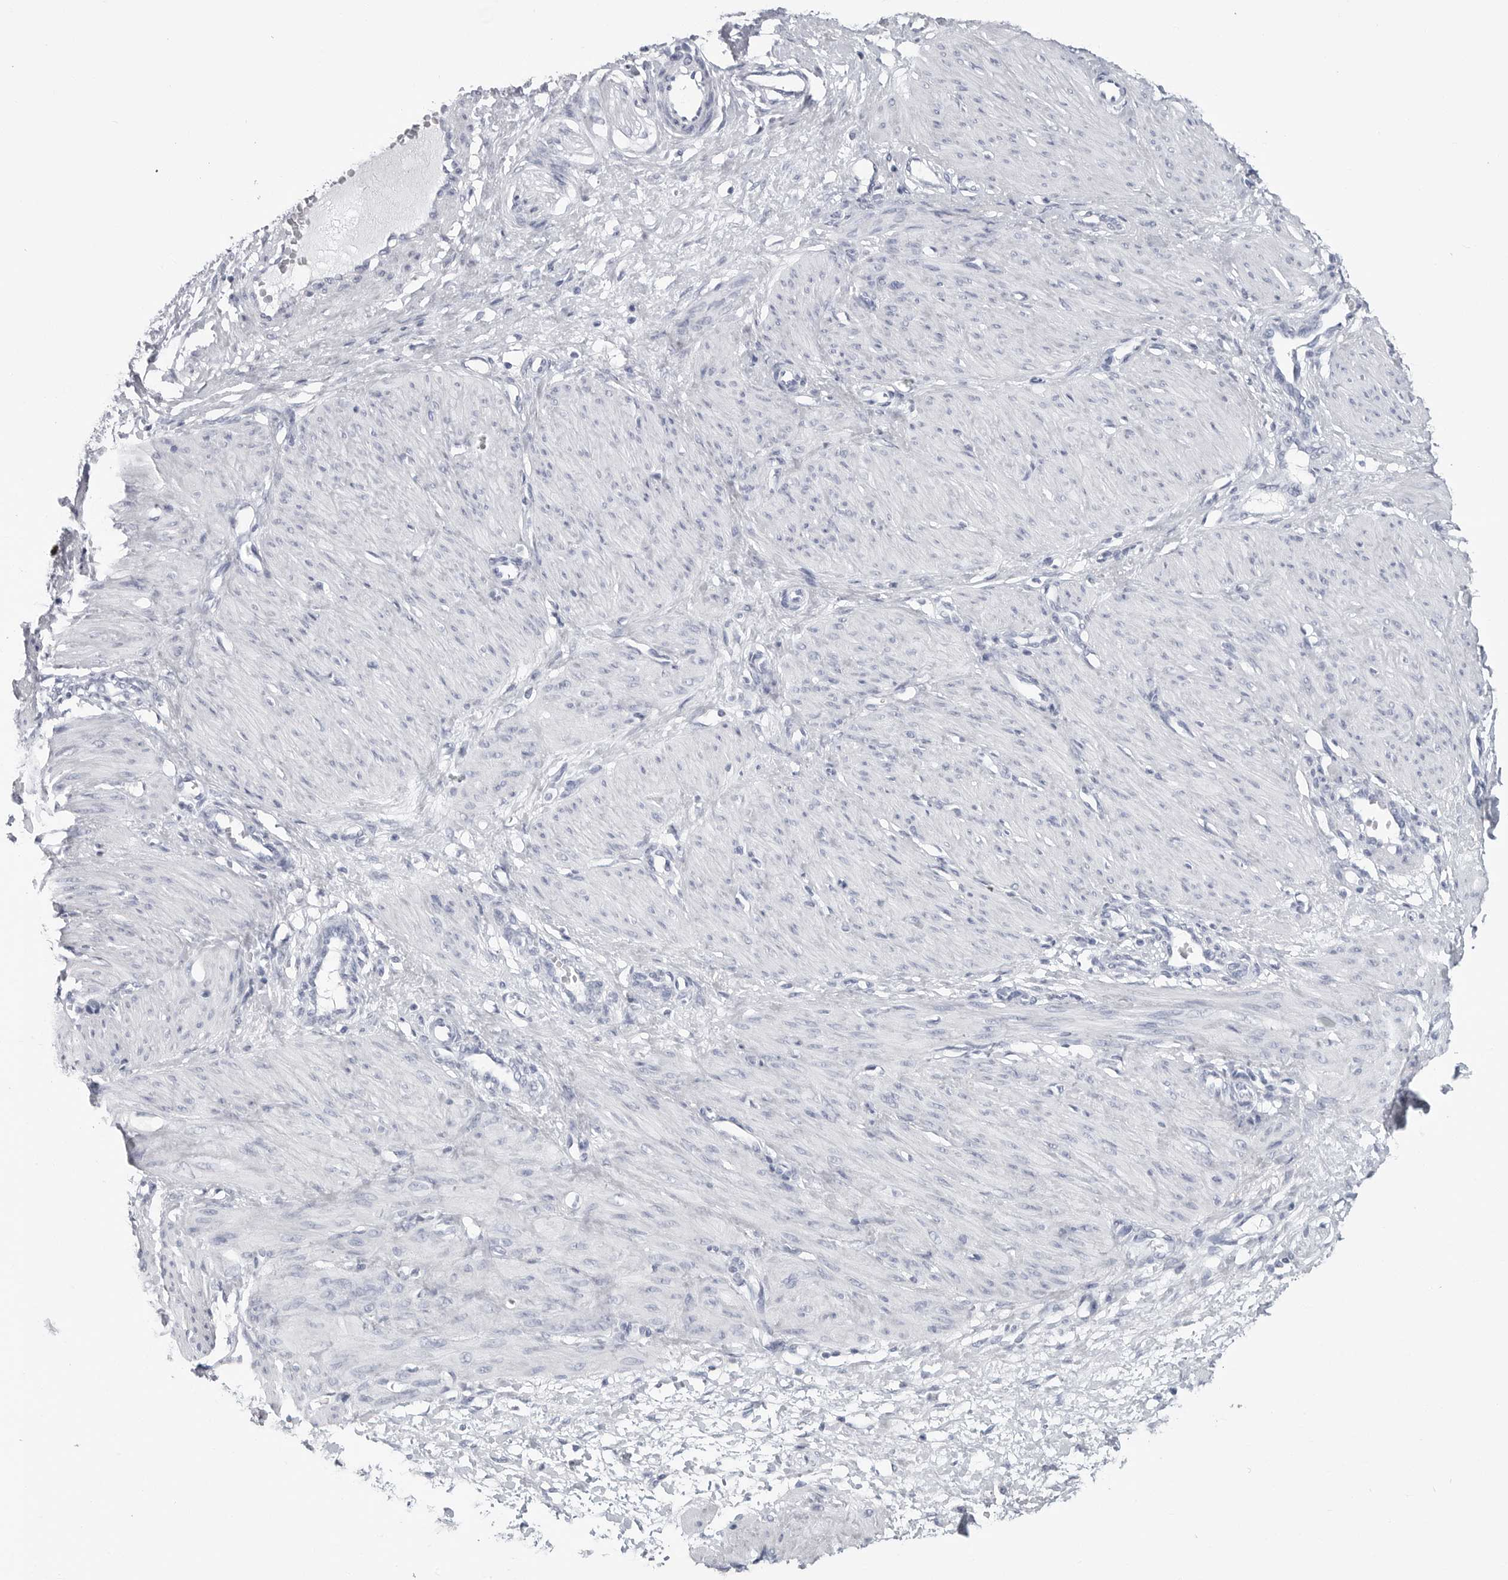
{"staining": {"intensity": "negative", "quantity": "none", "location": "none"}, "tissue": "smooth muscle", "cell_type": "Smooth muscle cells", "image_type": "normal", "snomed": [{"axis": "morphology", "description": "Normal tissue, NOS"}, {"axis": "topography", "description": "Endometrium"}], "caption": "The image shows no staining of smooth muscle cells in unremarkable smooth muscle.", "gene": "CSH1", "patient": {"sex": "female", "age": 33}}